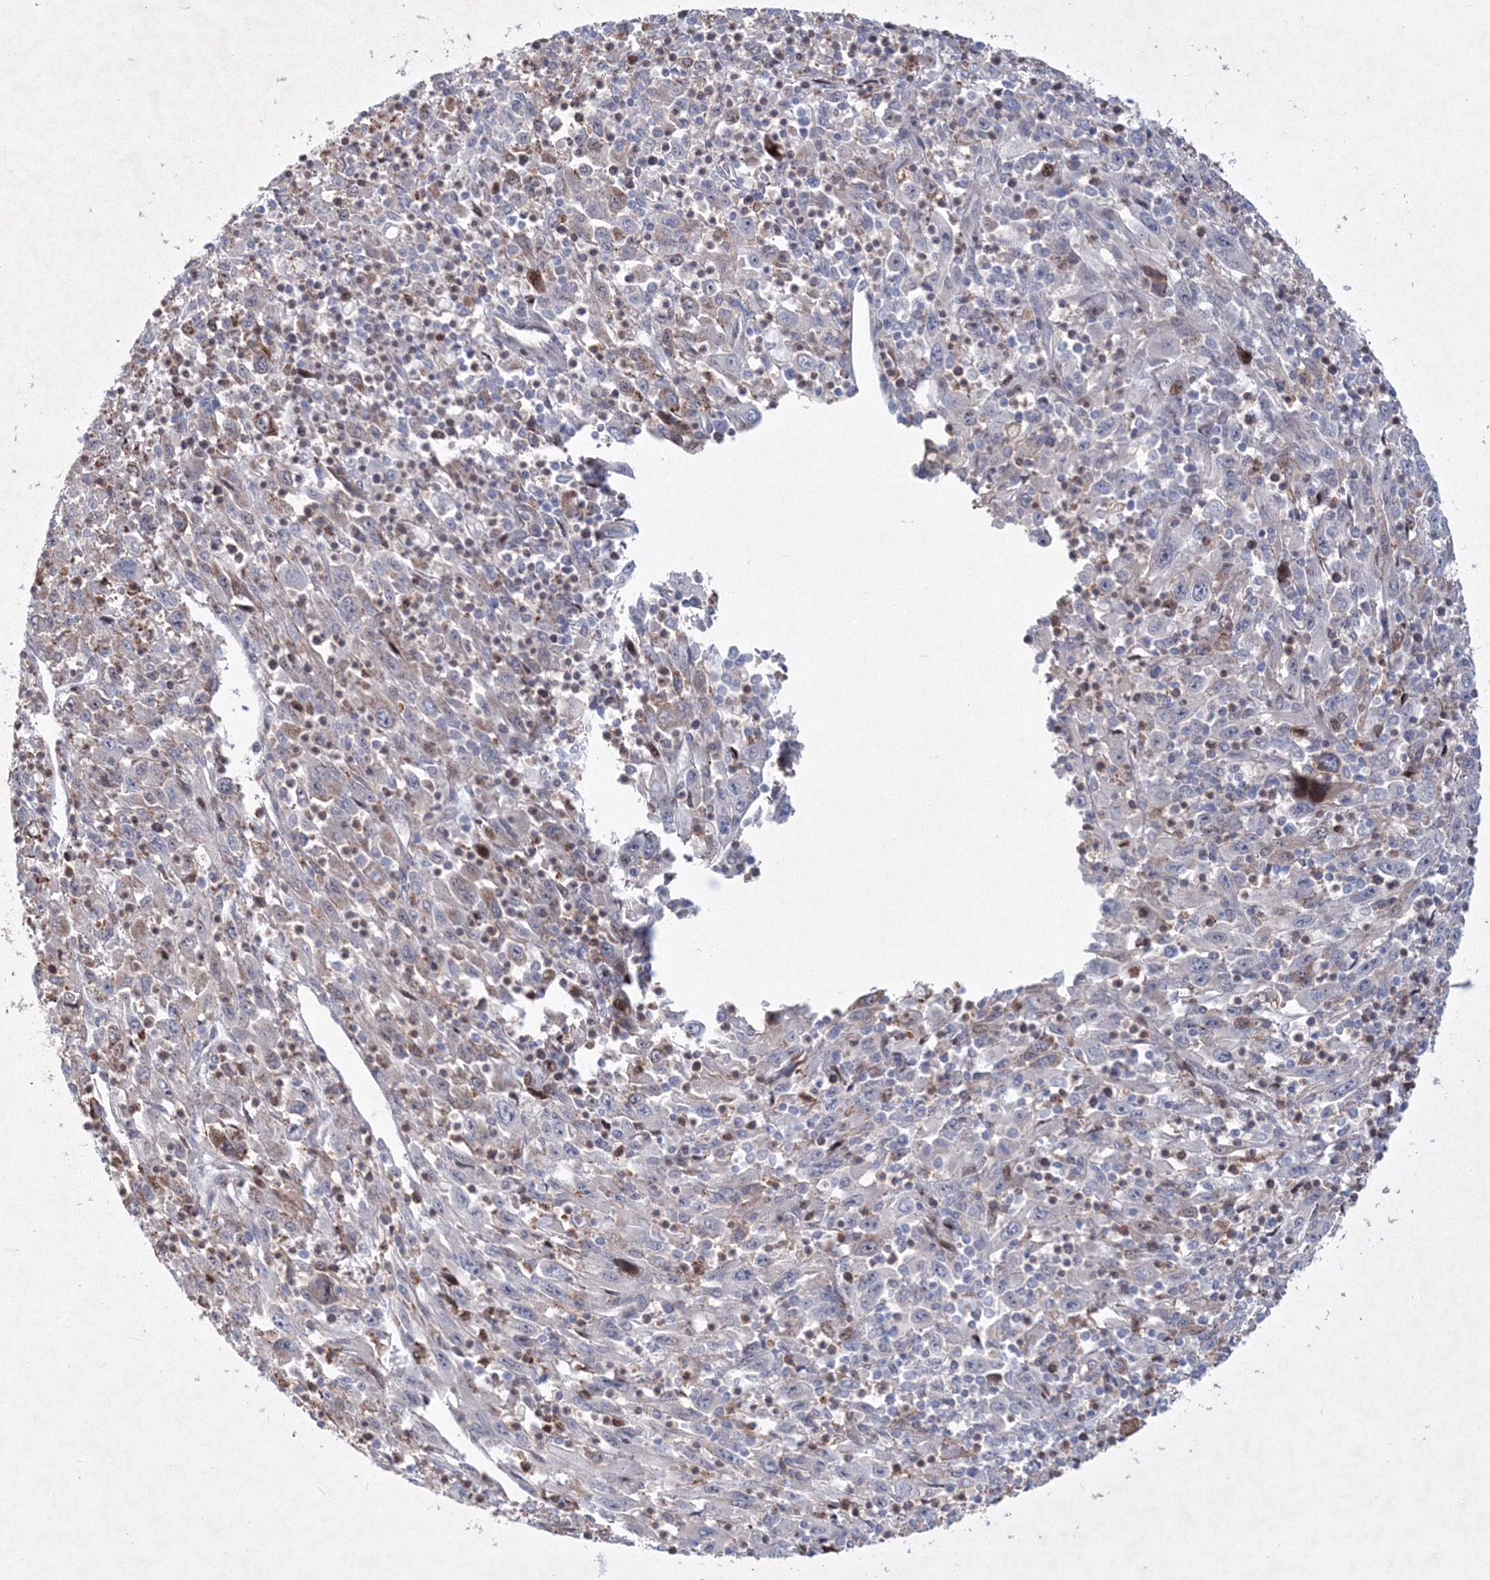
{"staining": {"intensity": "negative", "quantity": "none", "location": "none"}, "tissue": "melanoma", "cell_type": "Tumor cells", "image_type": "cancer", "snomed": [{"axis": "morphology", "description": "Malignant melanoma, Metastatic site"}, {"axis": "topography", "description": "Skin"}], "caption": "Tumor cells are negative for protein expression in human malignant melanoma (metastatic site).", "gene": "RNPEPL1", "patient": {"sex": "female", "age": 56}}